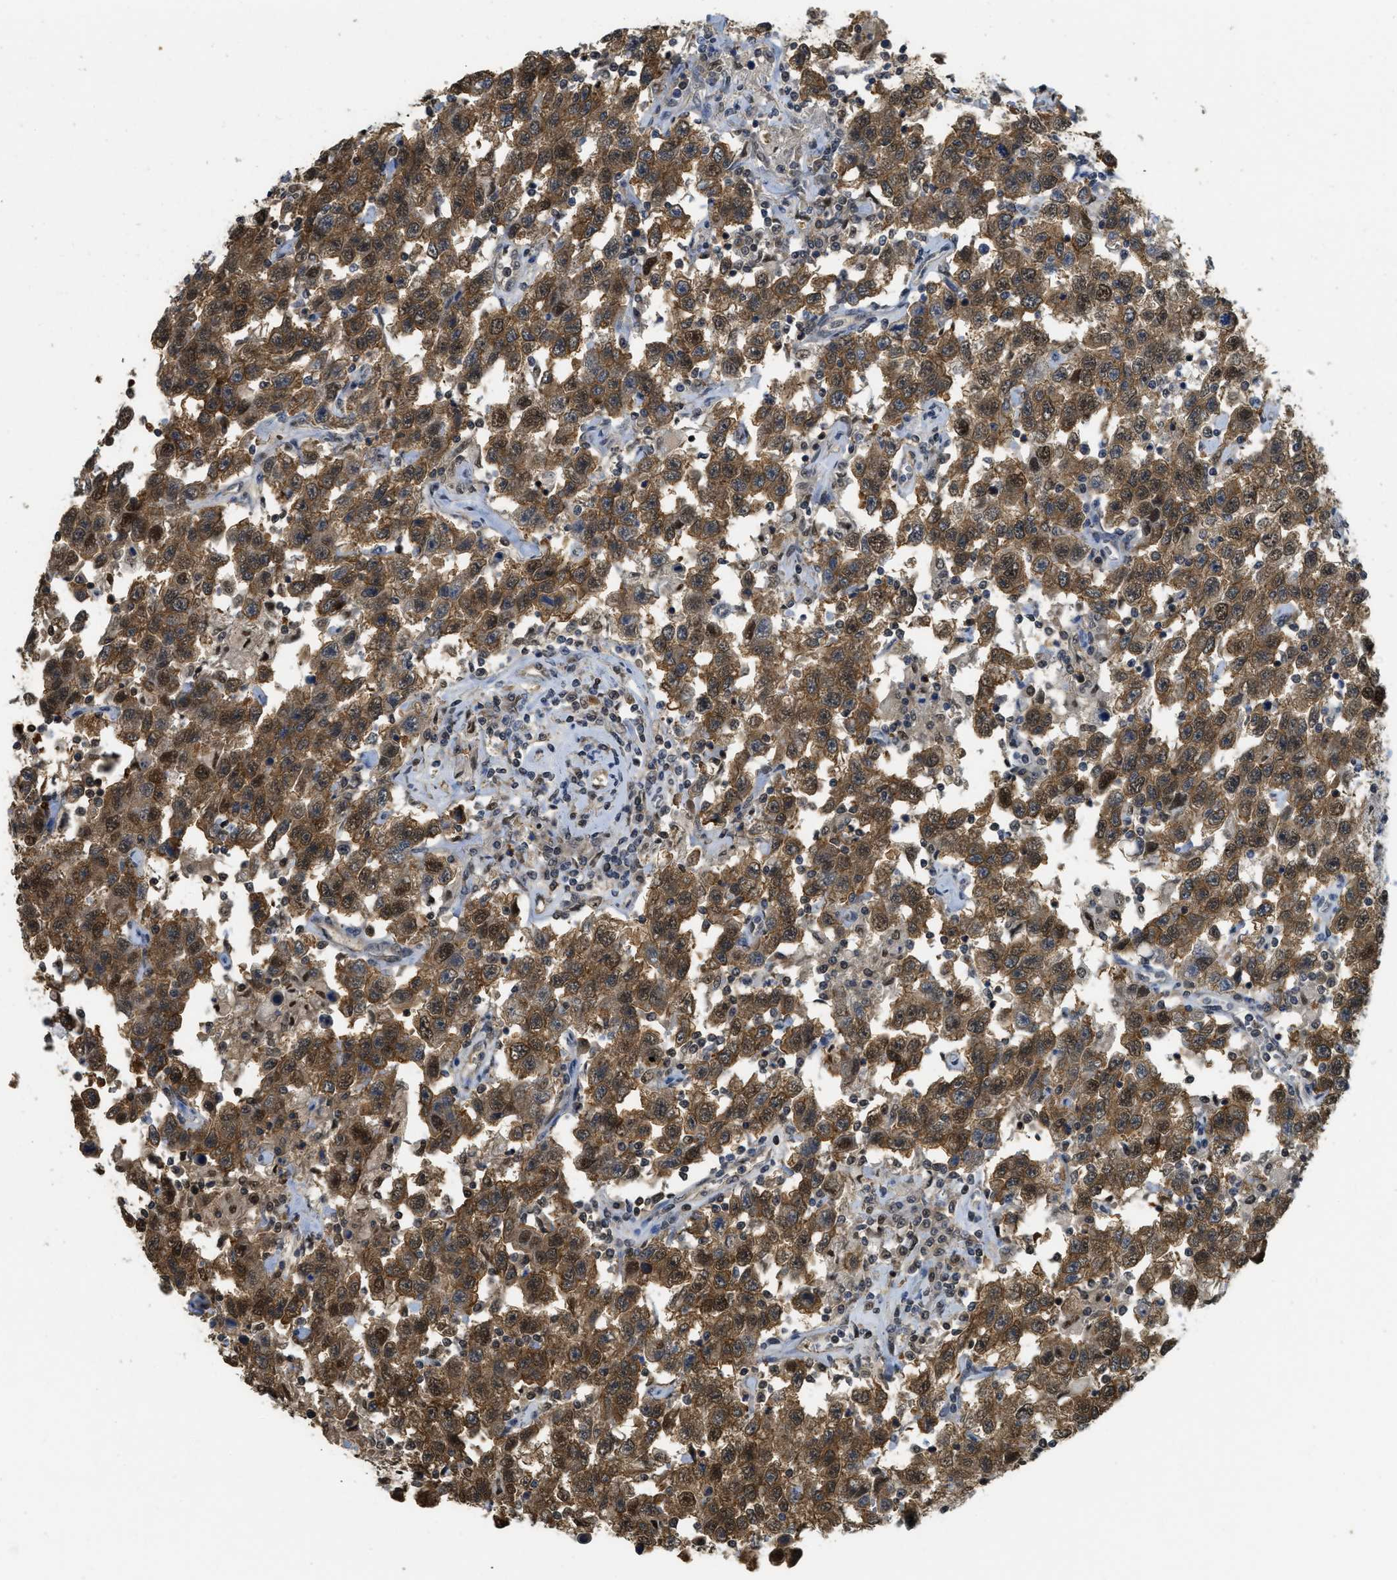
{"staining": {"intensity": "moderate", "quantity": ">75%", "location": "cytoplasmic/membranous,nuclear"}, "tissue": "testis cancer", "cell_type": "Tumor cells", "image_type": "cancer", "snomed": [{"axis": "morphology", "description": "Seminoma, NOS"}, {"axis": "topography", "description": "Testis"}], "caption": "Human testis cancer (seminoma) stained with a brown dye reveals moderate cytoplasmic/membranous and nuclear positive staining in about >75% of tumor cells.", "gene": "PSMC5", "patient": {"sex": "male", "age": 41}}